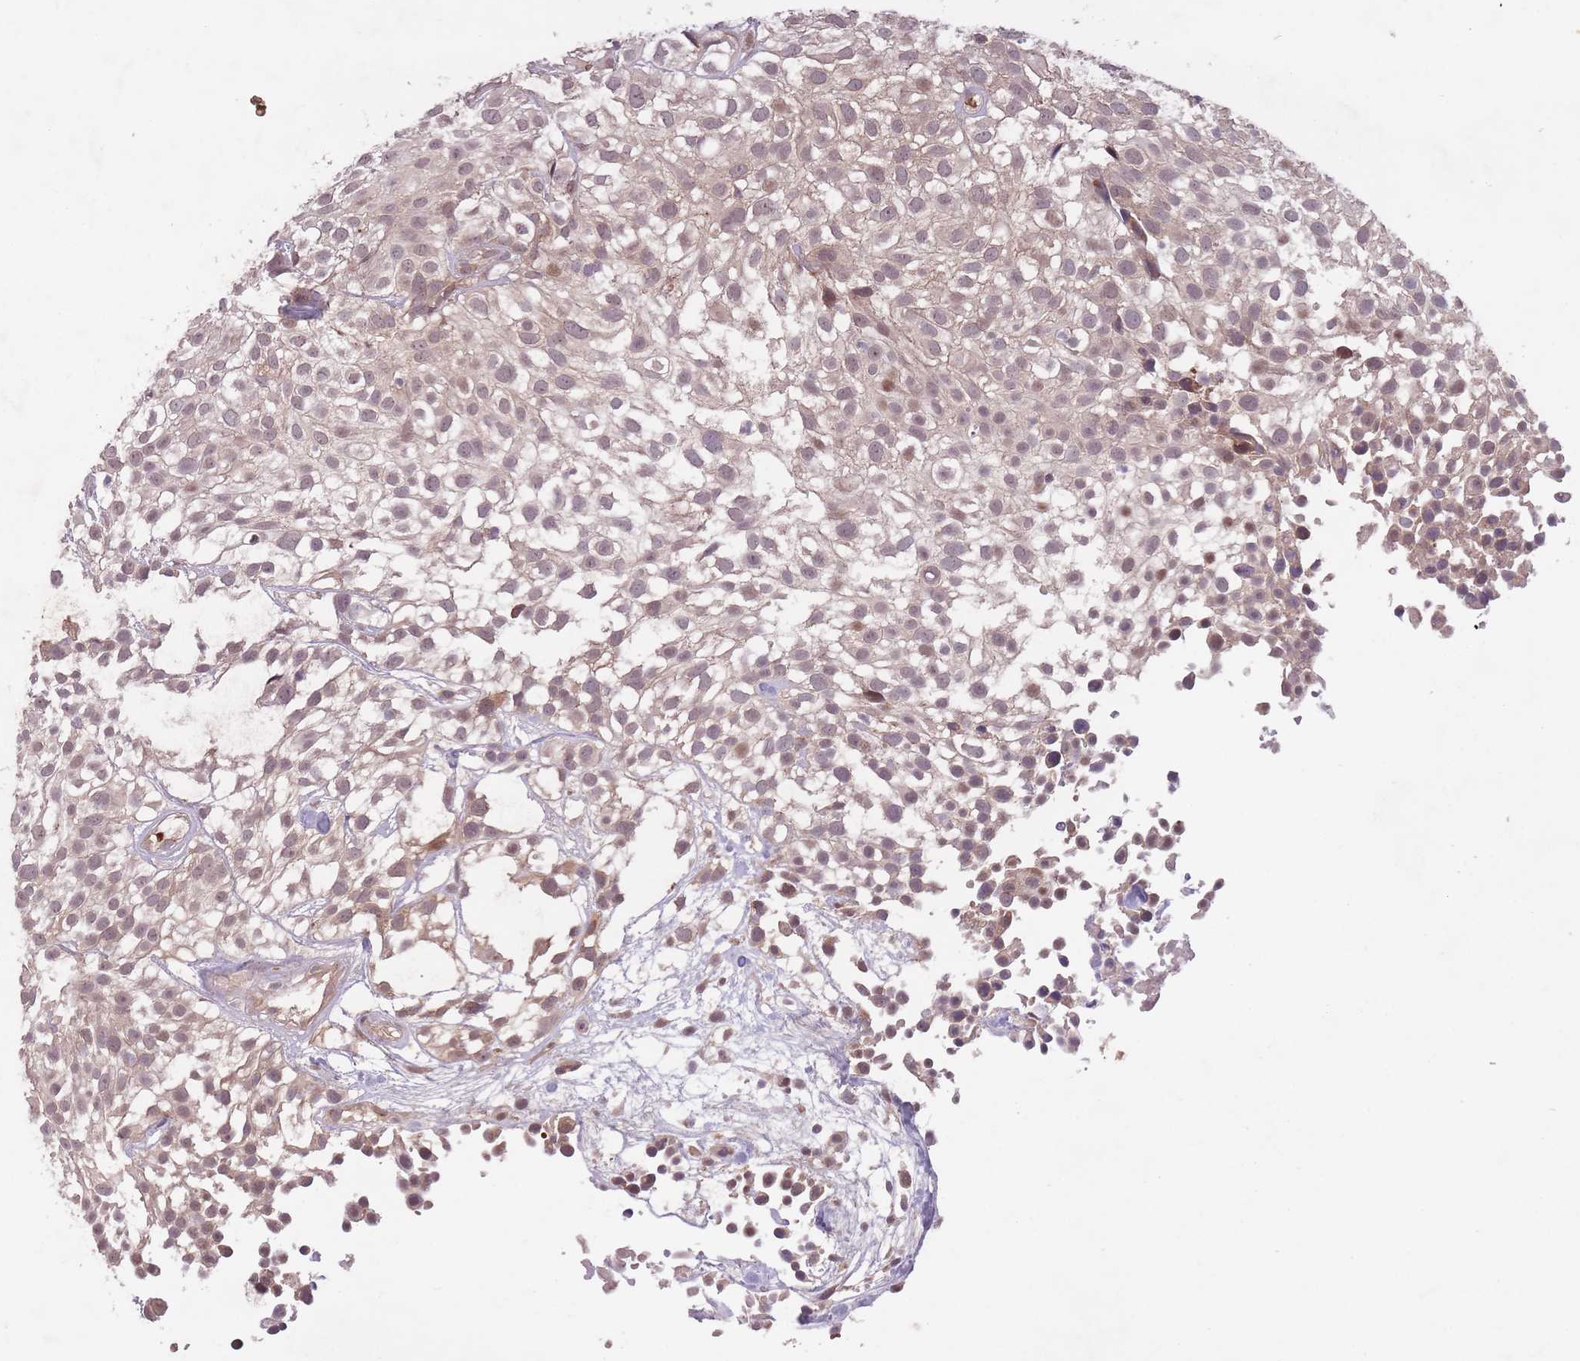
{"staining": {"intensity": "moderate", "quantity": "25%-75%", "location": "cytoplasmic/membranous,nuclear"}, "tissue": "urothelial cancer", "cell_type": "Tumor cells", "image_type": "cancer", "snomed": [{"axis": "morphology", "description": "Urothelial carcinoma, High grade"}, {"axis": "topography", "description": "Urinary bladder"}], "caption": "This histopathology image demonstrates high-grade urothelial carcinoma stained with immunohistochemistry to label a protein in brown. The cytoplasmic/membranous and nuclear of tumor cells show moderate positivity for the protein. Nuclei are counter-stained blue.", "gene": "SECTM1", "patient": {"sex": "male", "age": 56}}